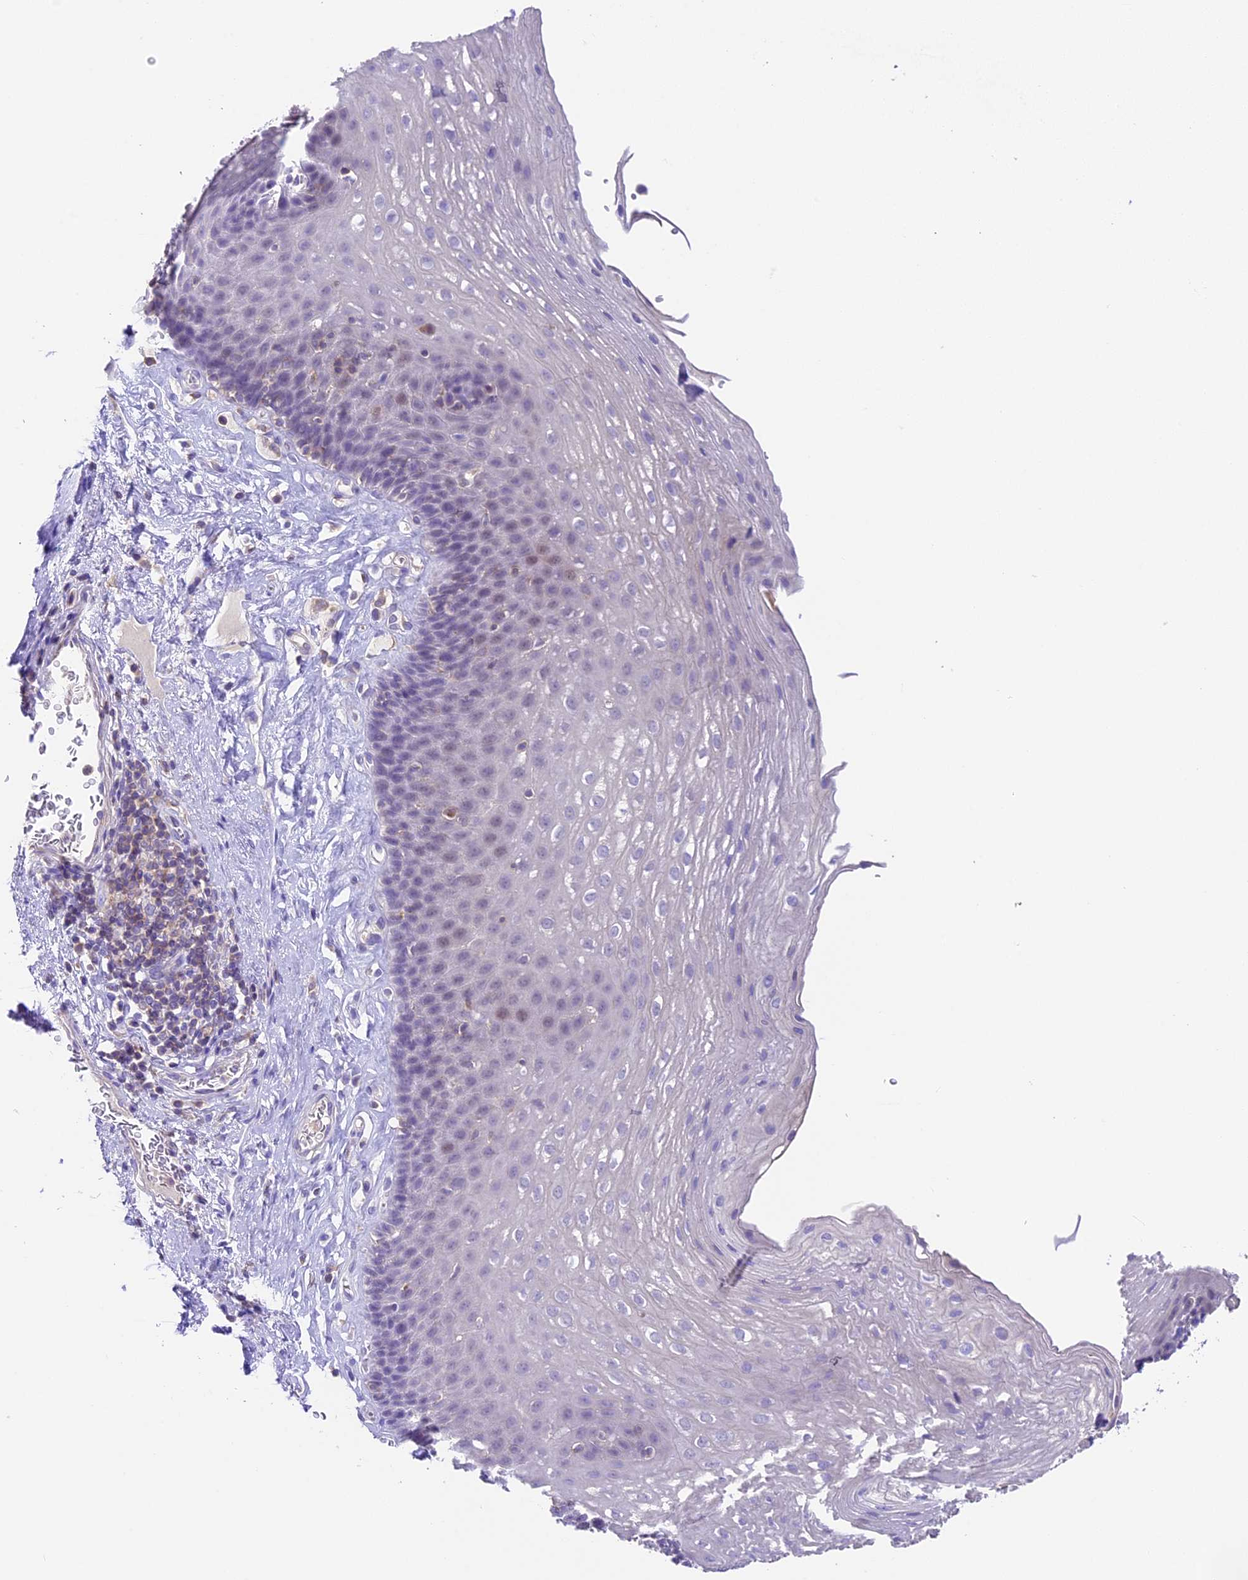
{"staining": {"intensity": "negative", "quantity": "none", "location": "none"}, "tissue": "esophagus", "cell_type": "Squamous epithelial cells", "image_type": "normal", "snomed": [{"axis": "morphology", "description": "Normal tissue, NOS"}, {"axis": "topography", "description": "Esophagus"}], "caption": "An IHC image of unremarkable esophagus is shown. There is no staining in squamous epithelial cells of esophagus. (Brightfield microscopy of DAB immunohistochemistry at high magnification).", "gene": "TBC1D1", "patient": {"sex": "female", "age": 66}}